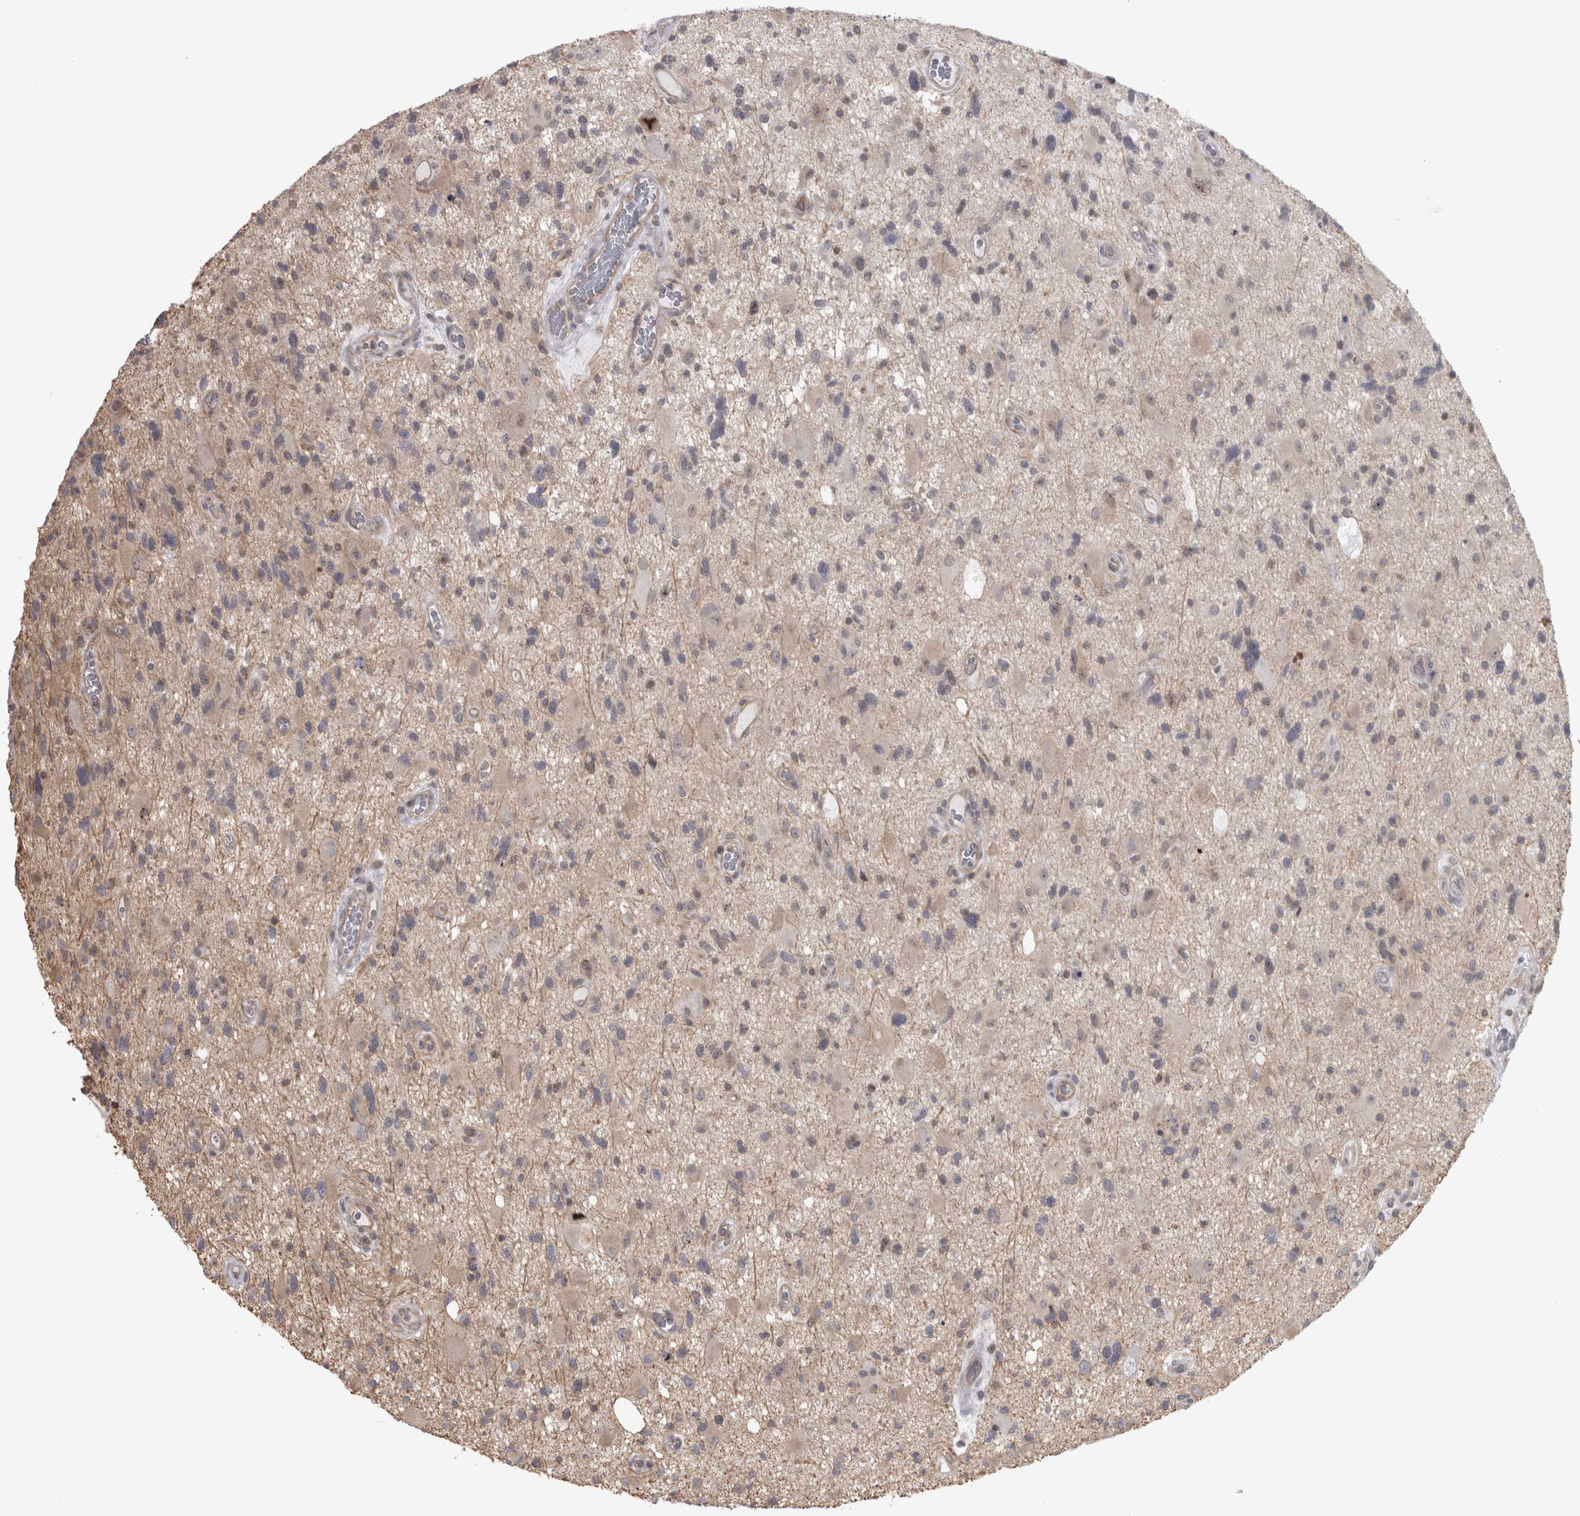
{"staining": {"intensity": "negative", "quantity": "none", "location": "none"}, "tissue": "glioma", "cell_type": "Tumor cells", "image_type": "cancer", "snomed": [{"axis": "morphology", "description": "Glioma, malignant, High grade"}, {"axis": "topography", "description": "Brain"}], "caption": "Immunohistochemistry micrograph of glioma stained for a protein (brown), which reveals no positivity in tumor cells.", "gene": "PPP1R12B", "patient": {"sex": "male", "age": 33}}